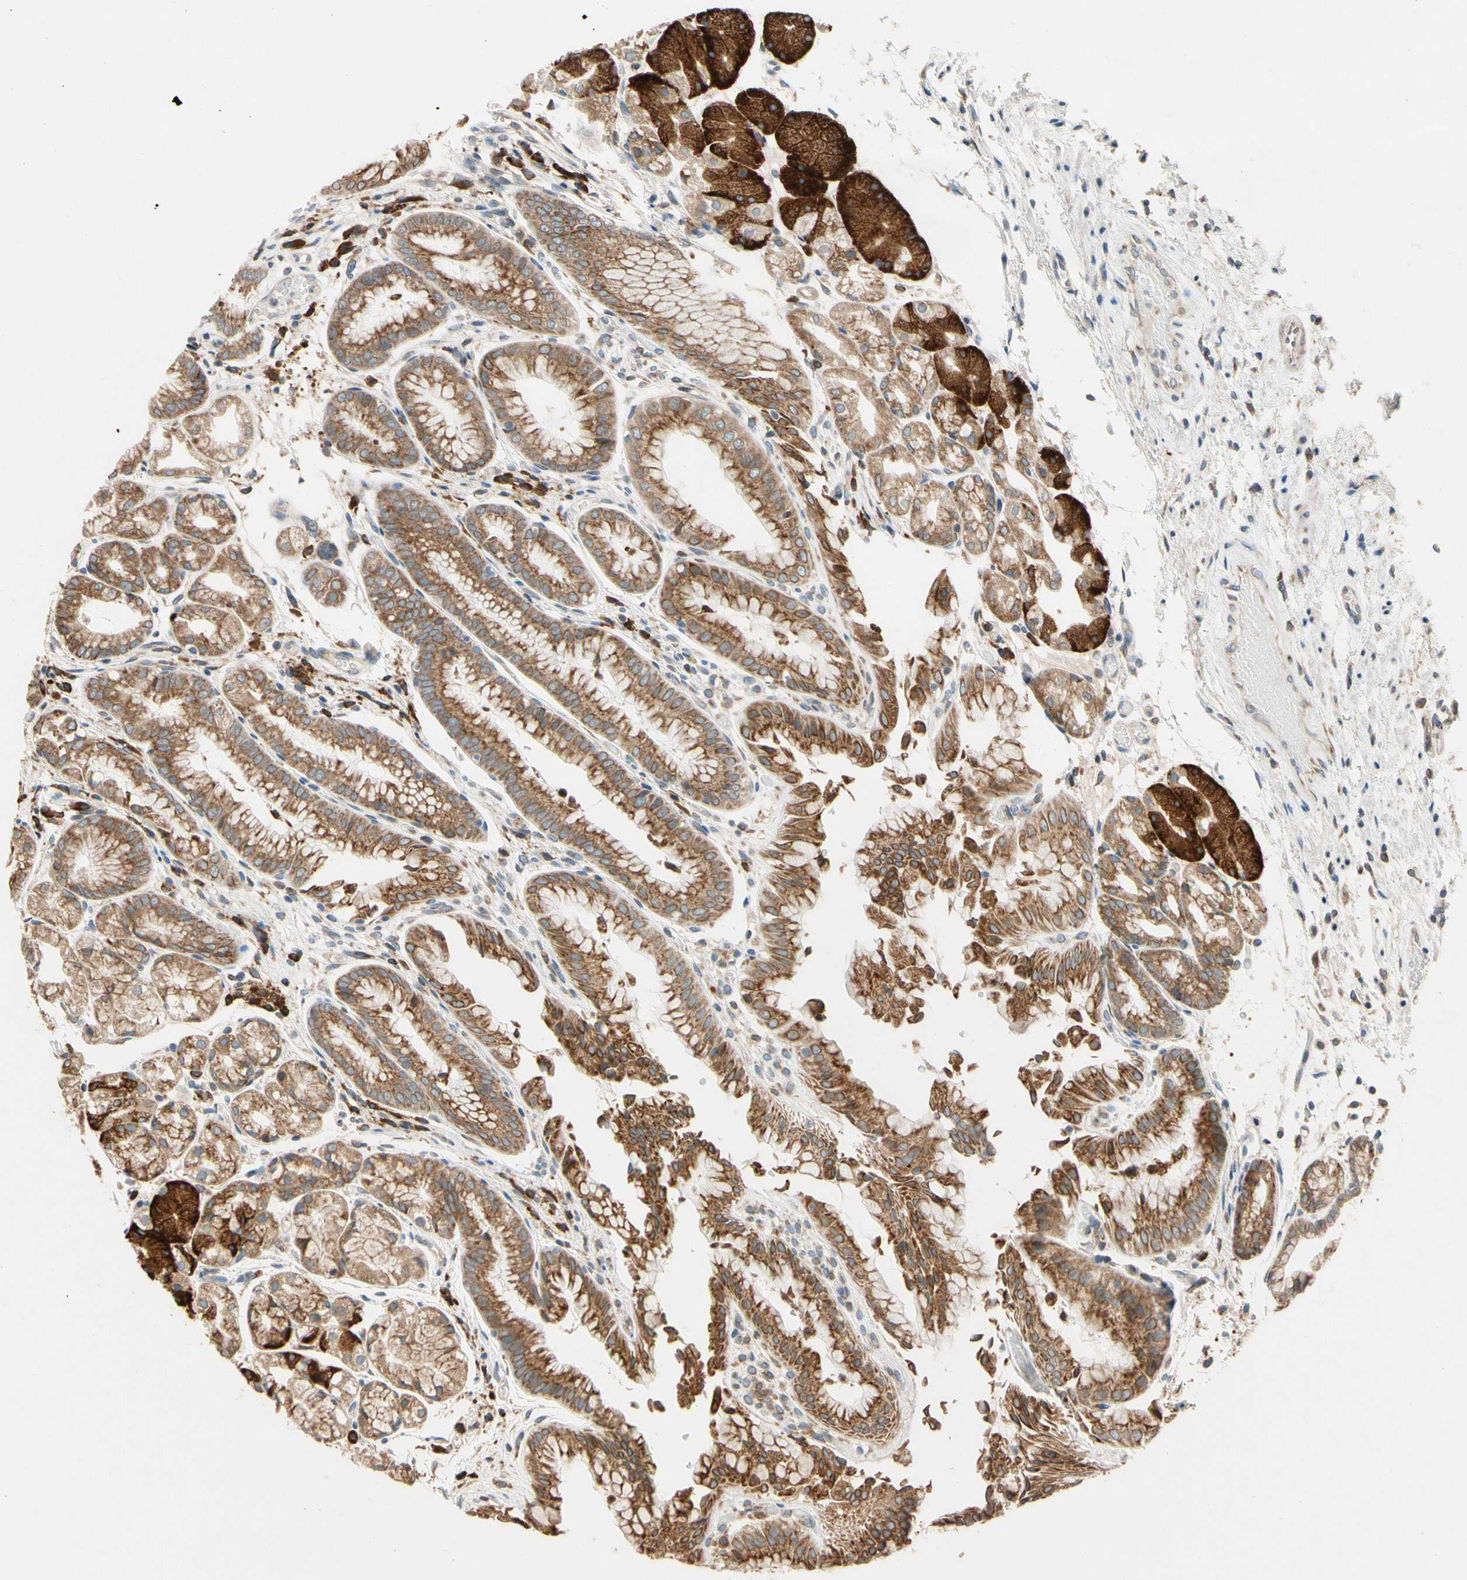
{"staining": {"intensity": "strong", "quantity": ">75%", "location": "cytoplasmic/membranous"}, "tissue": "stomach", "cell_type": "Glandular cells", "image_type": "normal", "snomed": [{"axis": "morphology", "description": "Normal tissue, NOS"}, {"axis": "topography", "description": "Stomach, upper"}], "caption": "This micrograph displays IHC staining of normal human stomach, with high strong cytoplasmic/membranous staining in about >75% of glandular cells.", "gene": "RPN2", "patient": {"sex": "male", "age": 72}}